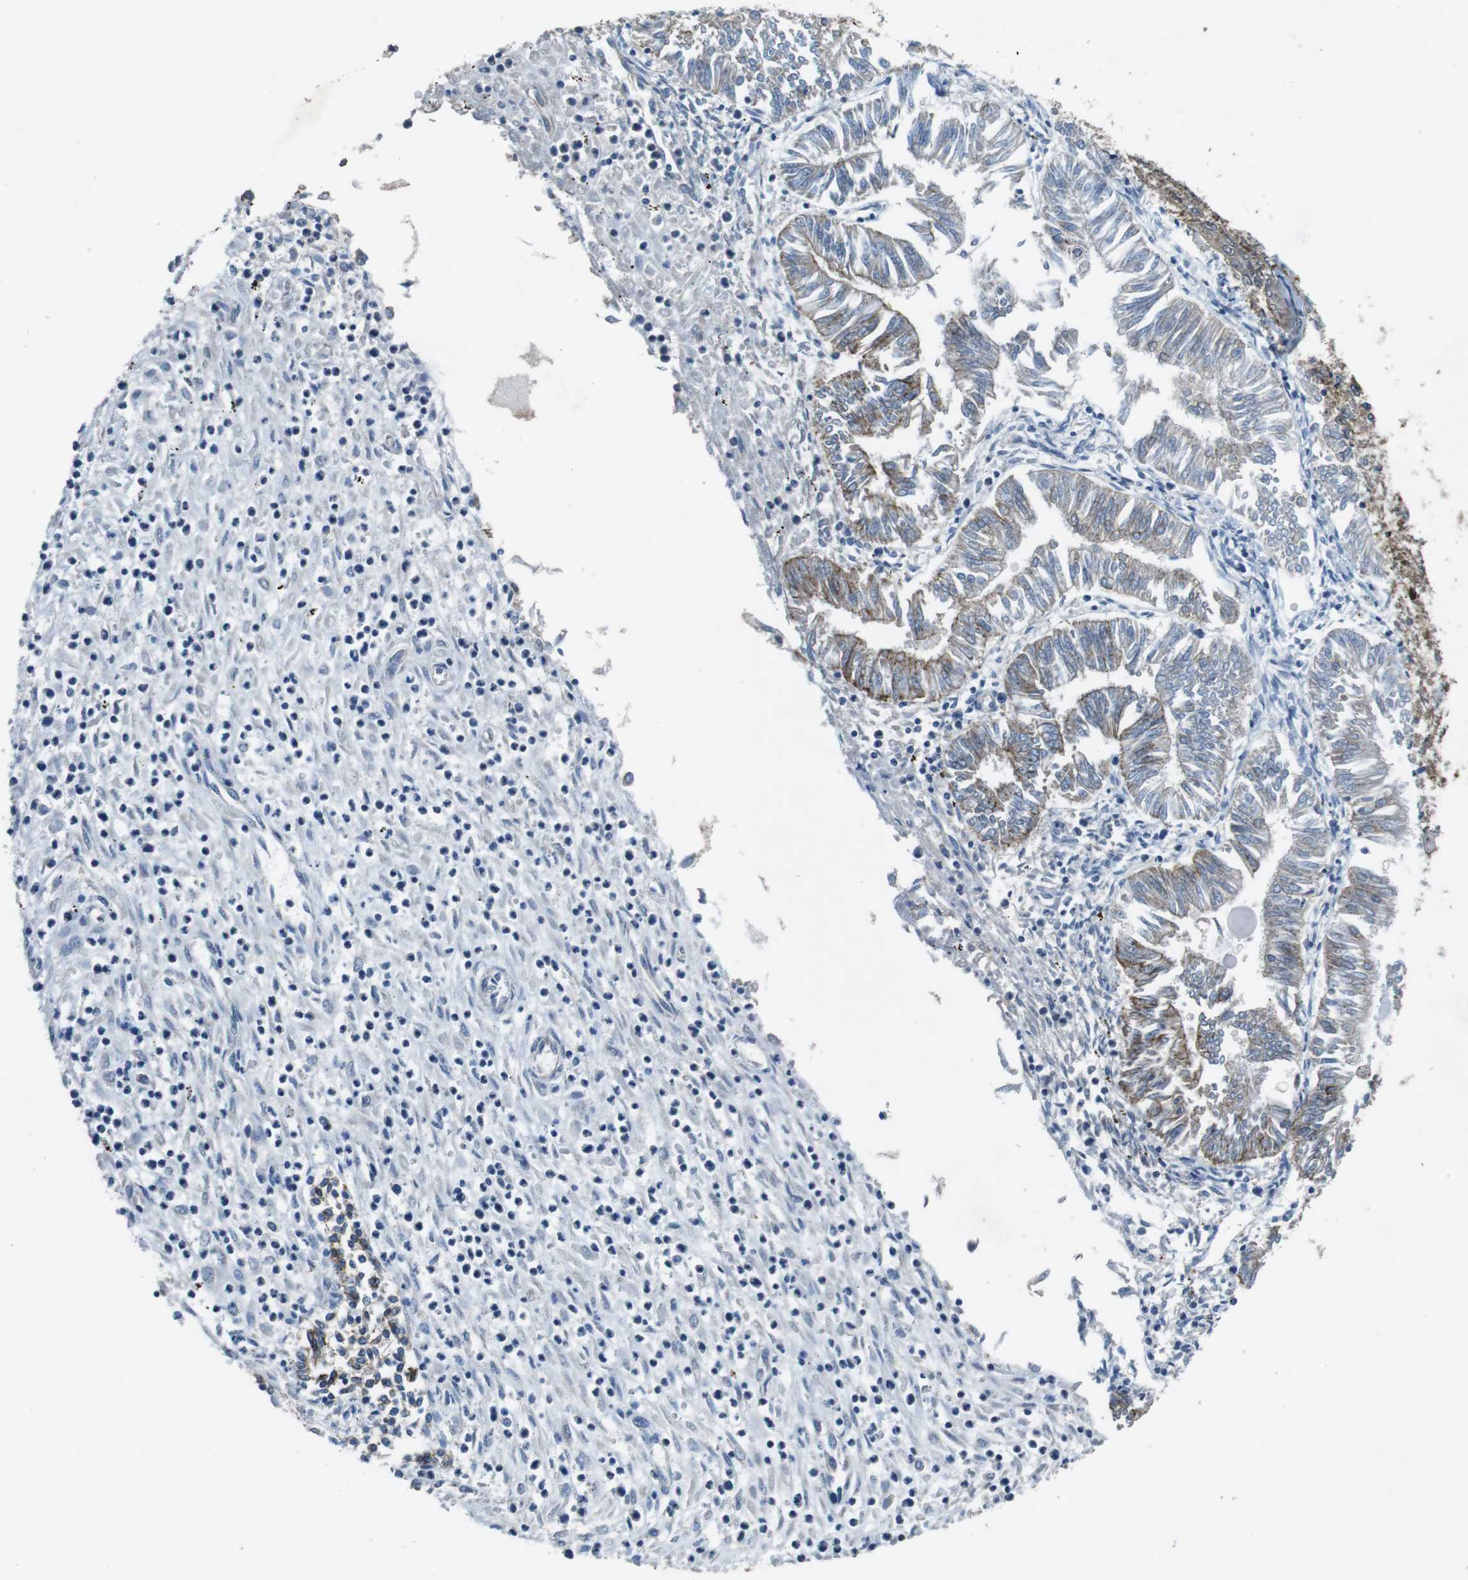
{"staining": {"intensity": "weak", "quantity": "<25%", "location": "cytoplasmic/membranous"}, "tissue": "endometrial cancer", "cell_type": "Tumor cells", "image_type": "cancer", "snomed": [{"axis": "morphology", "description": "Adenocarcinoma, NOS"}, {"axis": "topography", "description": "Endometrium"}], "caption": "This is an immunohistochemistry (IHC) photomicrograph of endometrial cancer. There is no positivity in tumor cells.", "gene": "CLDN7", "patient": {"sex": "female", "age": 53}}